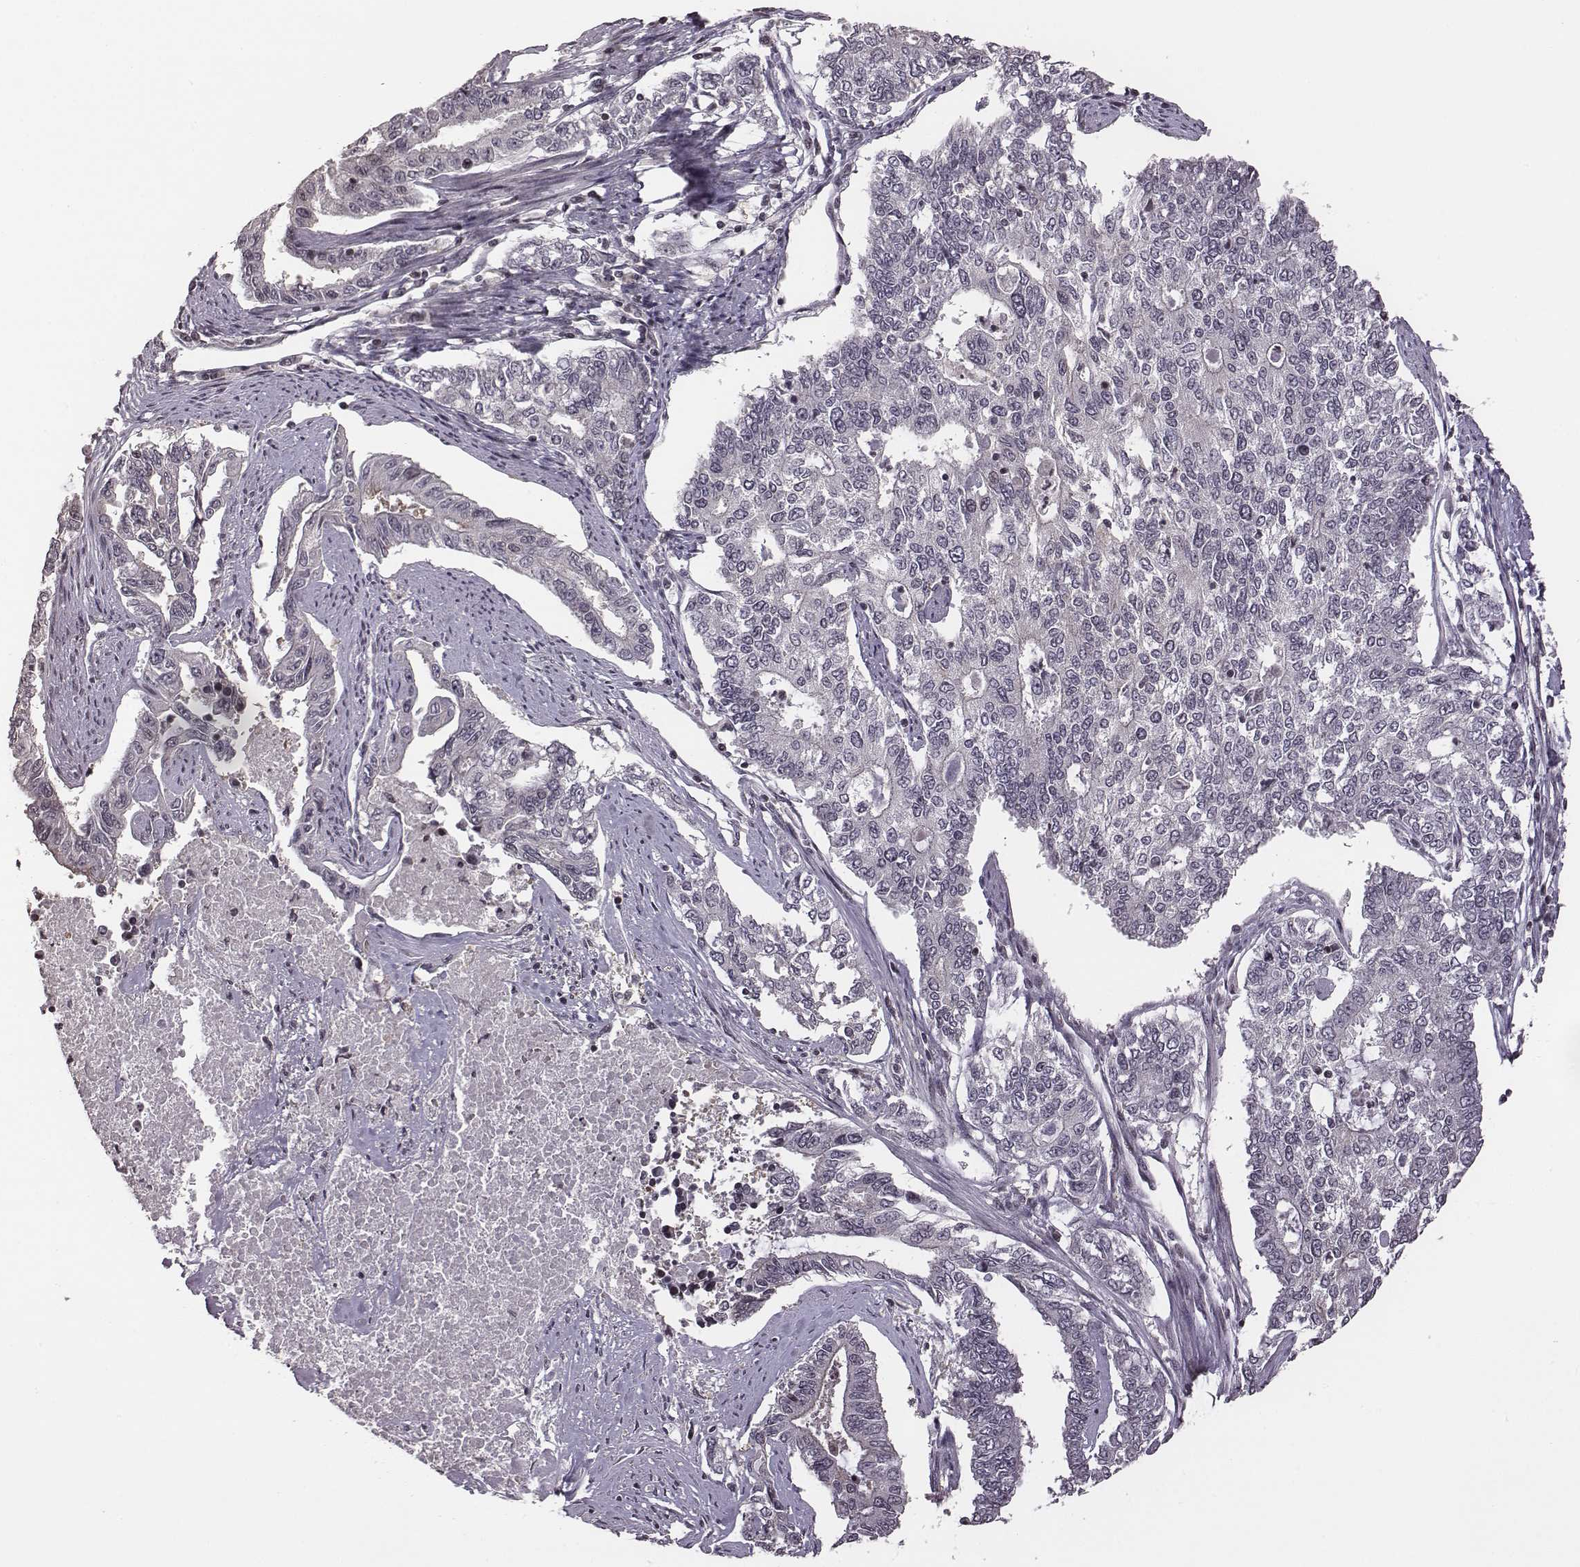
{"staining": {"intensity": "negative", "quantity": "none", "location": "none"}, "tissue": "endometrial cancer", "cell_type": "Tumor cells", "image_type": "cancer", "snomed": [{"axis": "morphology", "description": "Adenocarcinoma, NOS"}, {"axis": "topography", "description": "Uterus"}], "caption": "Image shows no significant protein expression in tumor cells of endometrial cancer (adenocarcinoma).", "gene": "GRM4", "patient": {"sex": "female", "age": 59}}